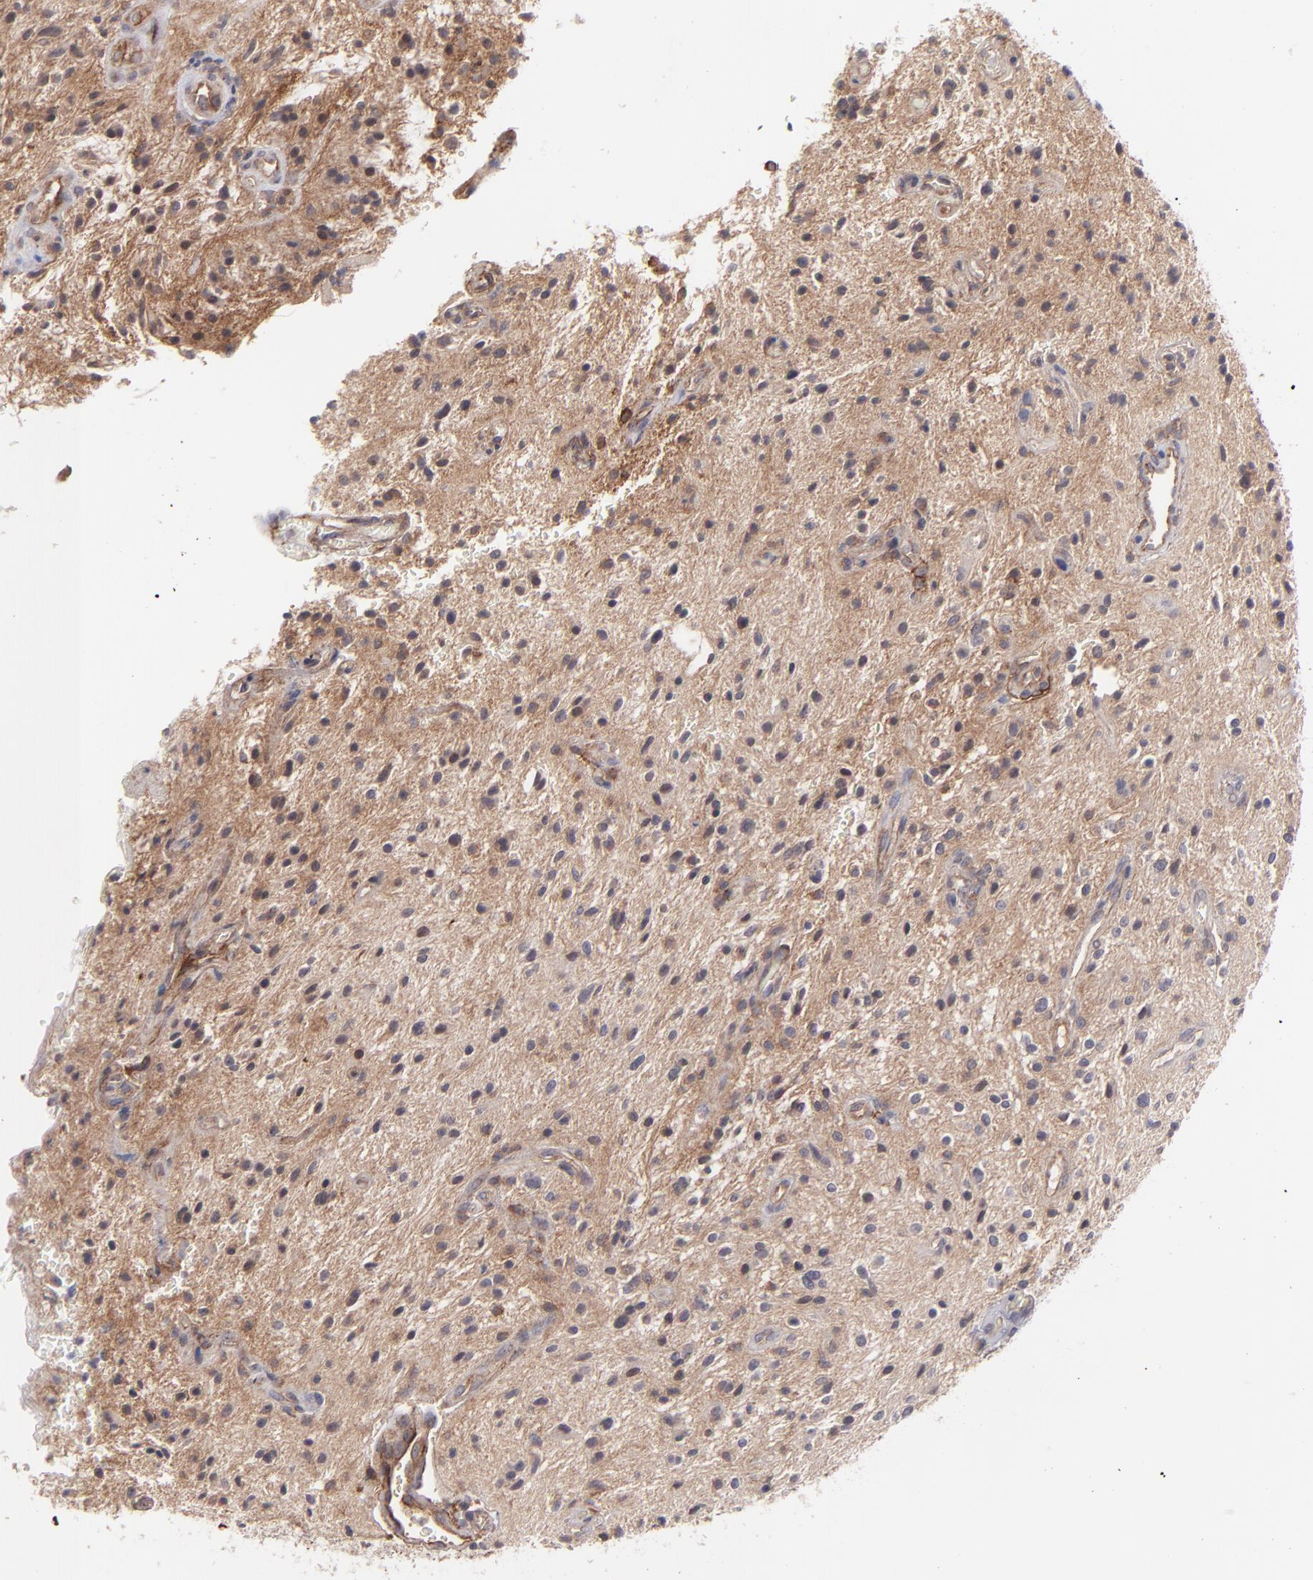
{"staining": {"intensity": "negative", "quantity": "none", "location": "none"}, "tissue": "glioma", "cell_type": "Tumor cells", "image_type": "cancer", "snomed": [{"axis": "morphology", "description": "Glioma, malignant, NOS"}, {"axis": "topography", "description": "Cerebellum"}], "caption": "A high-resolution photomicrograph shows immunohistochemistry staining of malignant glioma, which exhibits no significant expression in tumor cells. (DAB (3,3'-diaminobenzidine) IHC, high magnification).", "gene": "ICAM1", "patient": {"sex": "female", "age": 10}}